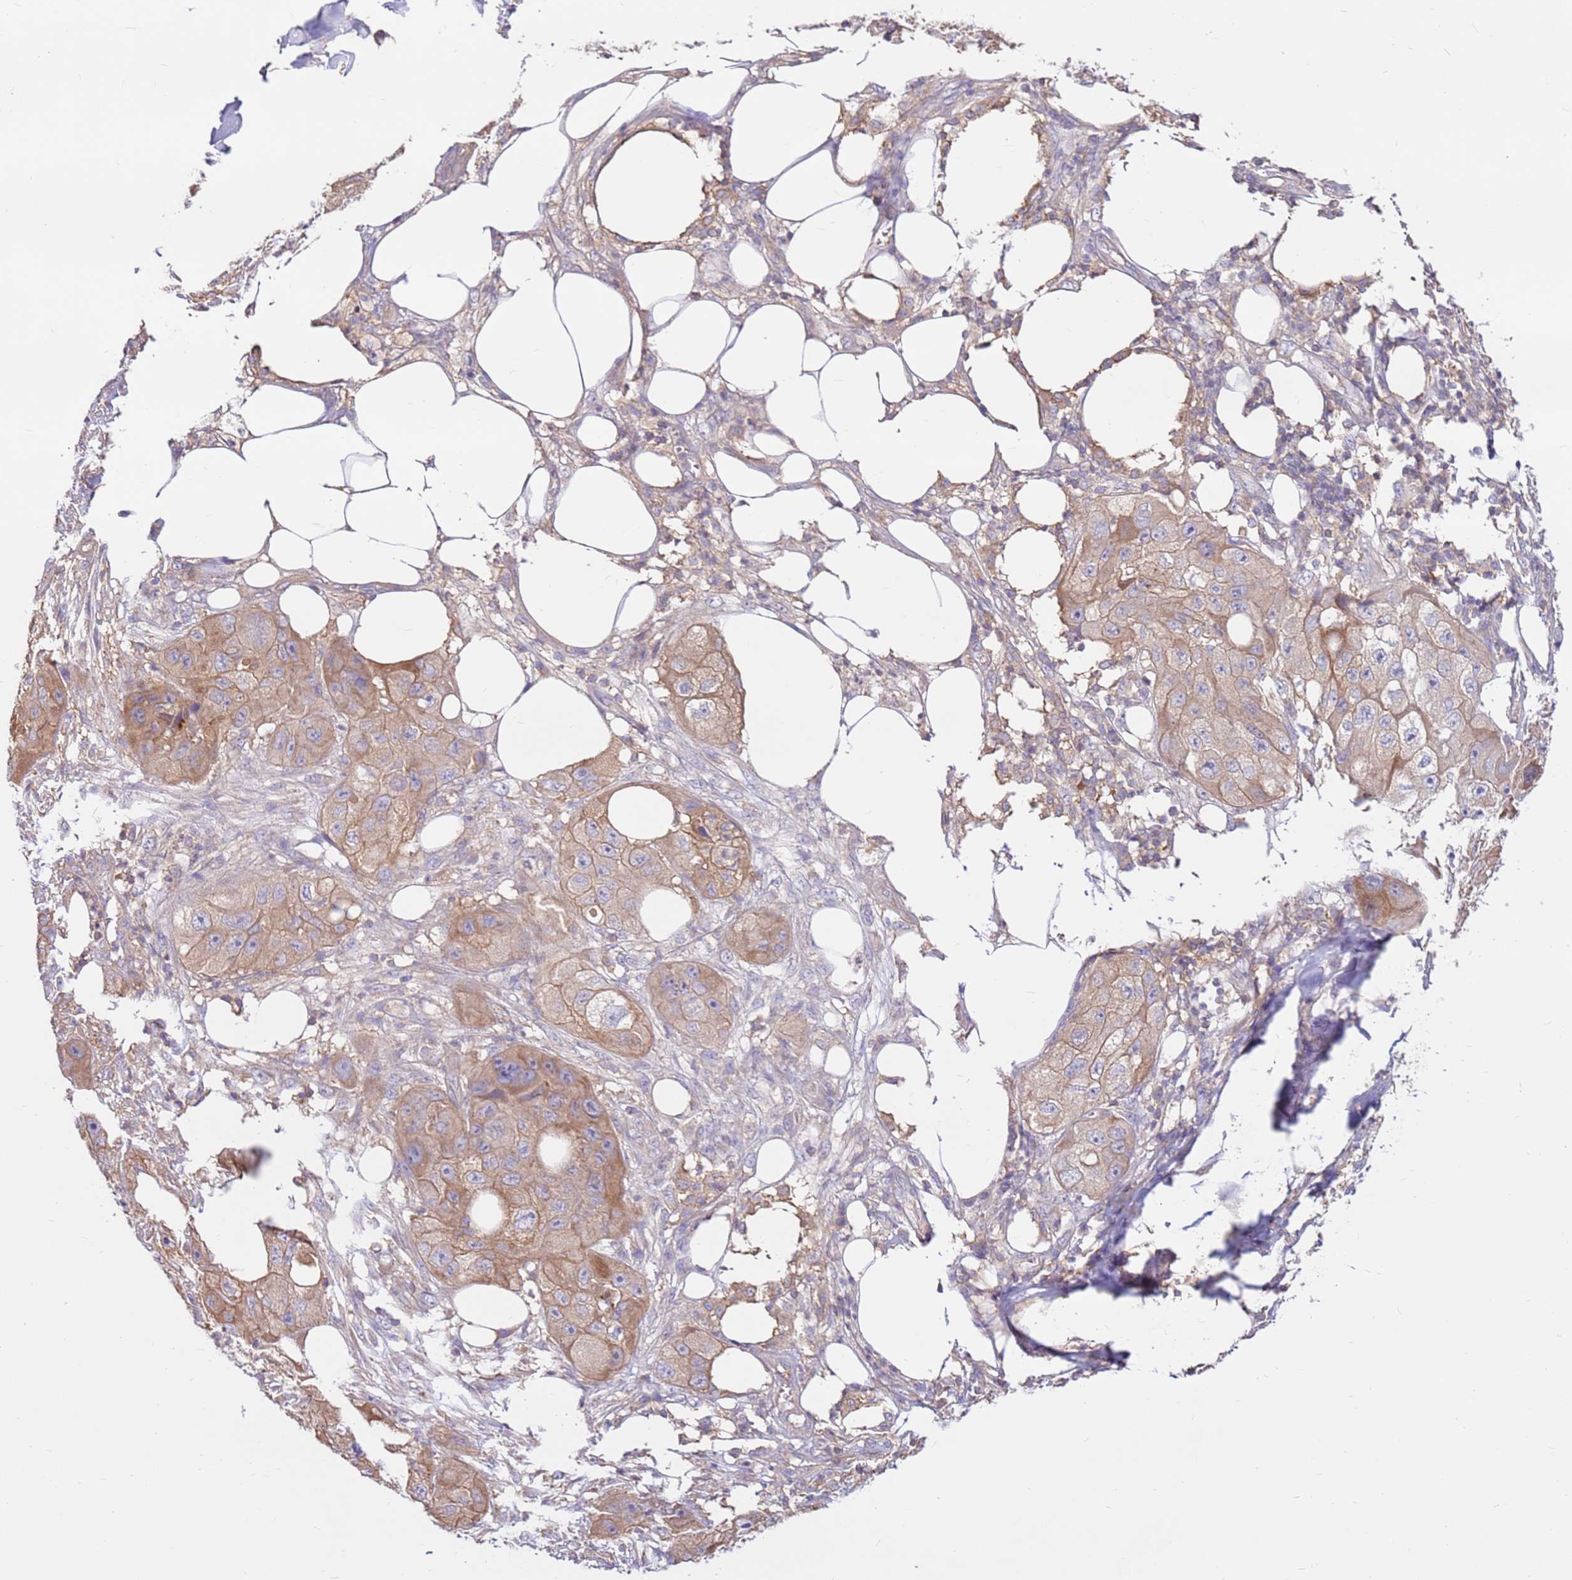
{"staining": {"intensity": "weak", "quantity": ">75%", "location": "cytoplasmic/membranous"}, "tissue": "skin cancer", "cell_type": "Tumor cells", "image_type": "cancer", "snomed": [{"axis": "morphology", "description": "Squamous cell carcinoma, NOS"}, {"axis": "topography", "description": "Skin"}, {"axis": "topography", "description": "Subcutis"}], "caption": "A histopathology image of skin cancer (squamous cell carcinoma) stained for a protein shows weak cytoplasmic/membranous brown staining in tumor cells.", "gene": "EVA1B", "patient": {"sex": "male", "age": 73}}